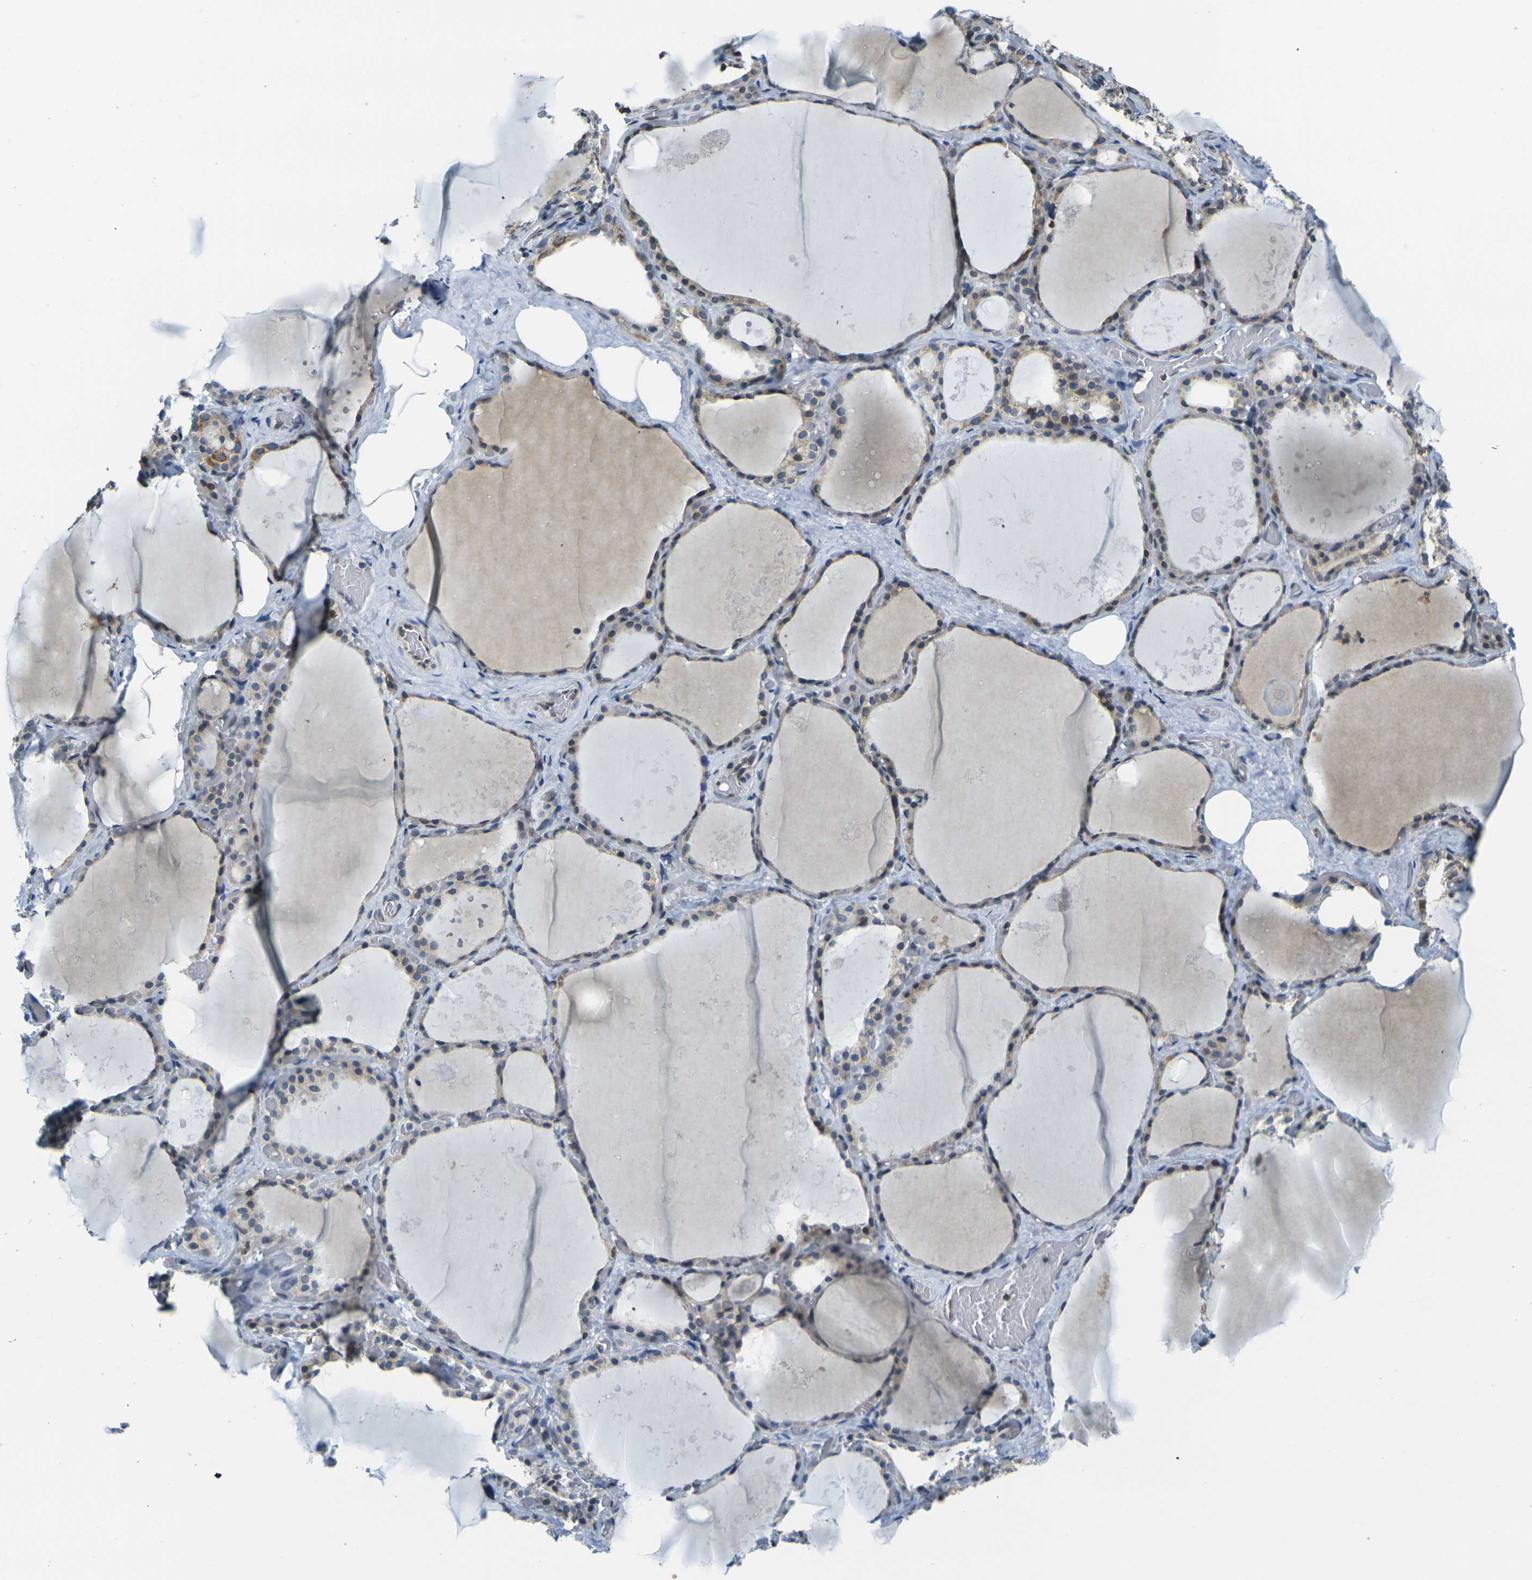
{"staining": {"intensity": "weak", "quantity": ">75%", "location": "cytoplasmic/membranous"}, "tissue": "thyroid gland", "cell_type": "Glandular cells", "image_type": "normal", "snomed": [{"axis": "morphology", "description": "Normal tissue, NOS"}, {"axis": "topography", "description": "Thyroid gland"}], "caption": "Immunohistochemistry (IHC) micrograph of unremarkable thyroid gland: thyroid gland stained using immunohistochemistry displays low levels of weak protein expression localized specifically in the cytoplasmic/membranous of glandular cells, appearing as a cytoplasmic/membranous brown color.", "gene": "BRDT", "patient": {"sex": "male", "age": 61}}